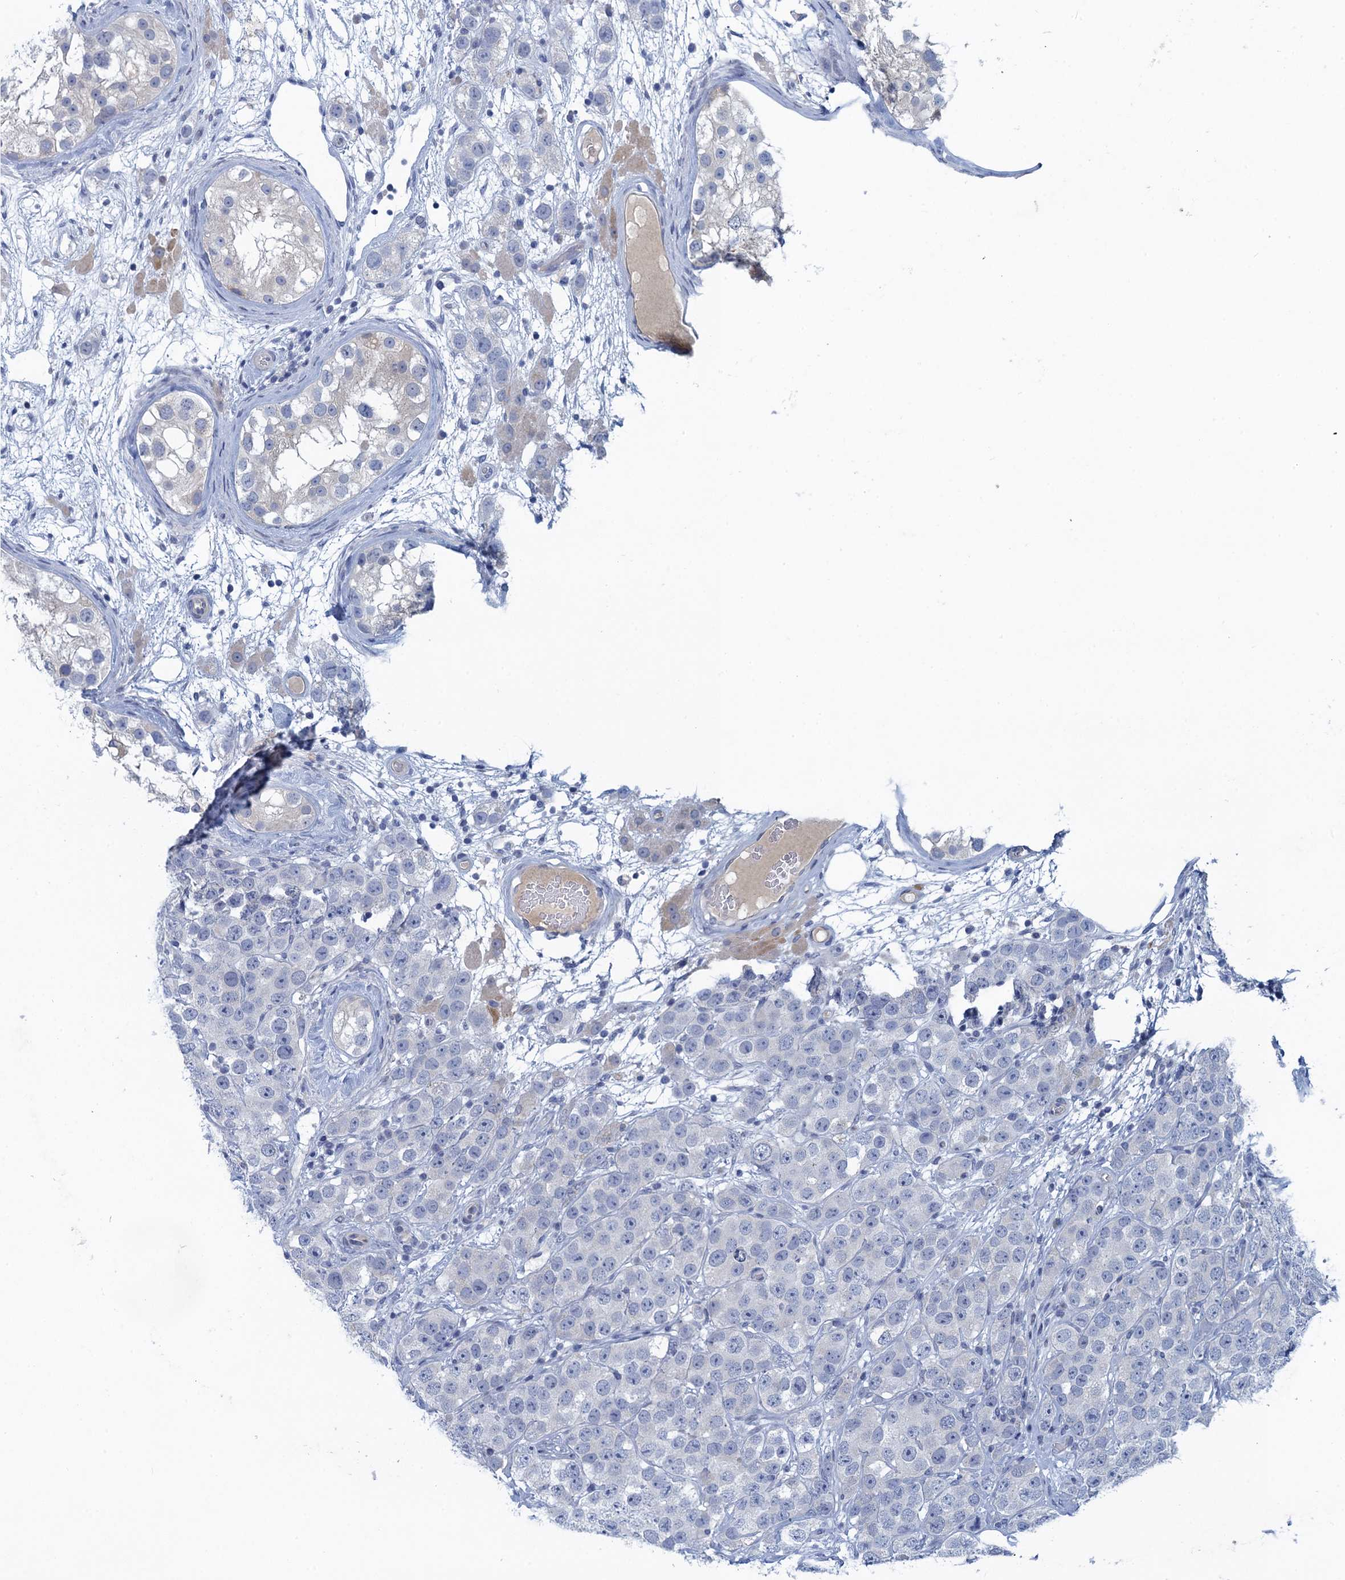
{"staining": {"intensity": "negative", "quantity": "none", "location": "none"}, "tissue": "testis cancer", "cell_type": "Tumor cells", "image_type": "cancer", "snomed": [{"axis": "morphology", "description": "Seminoma, NOS"}, {"axis": "topography", "description": "Testis"}], "caption": "High power microscopy micrograph of an immunohistochemistry micrograph of testis cancer (seminoma), revealing no significant staining in tumor cells. Nuclei are stained in blue.", "gene": "SCEL", "patient": {"sex": "male", "age": 28}}